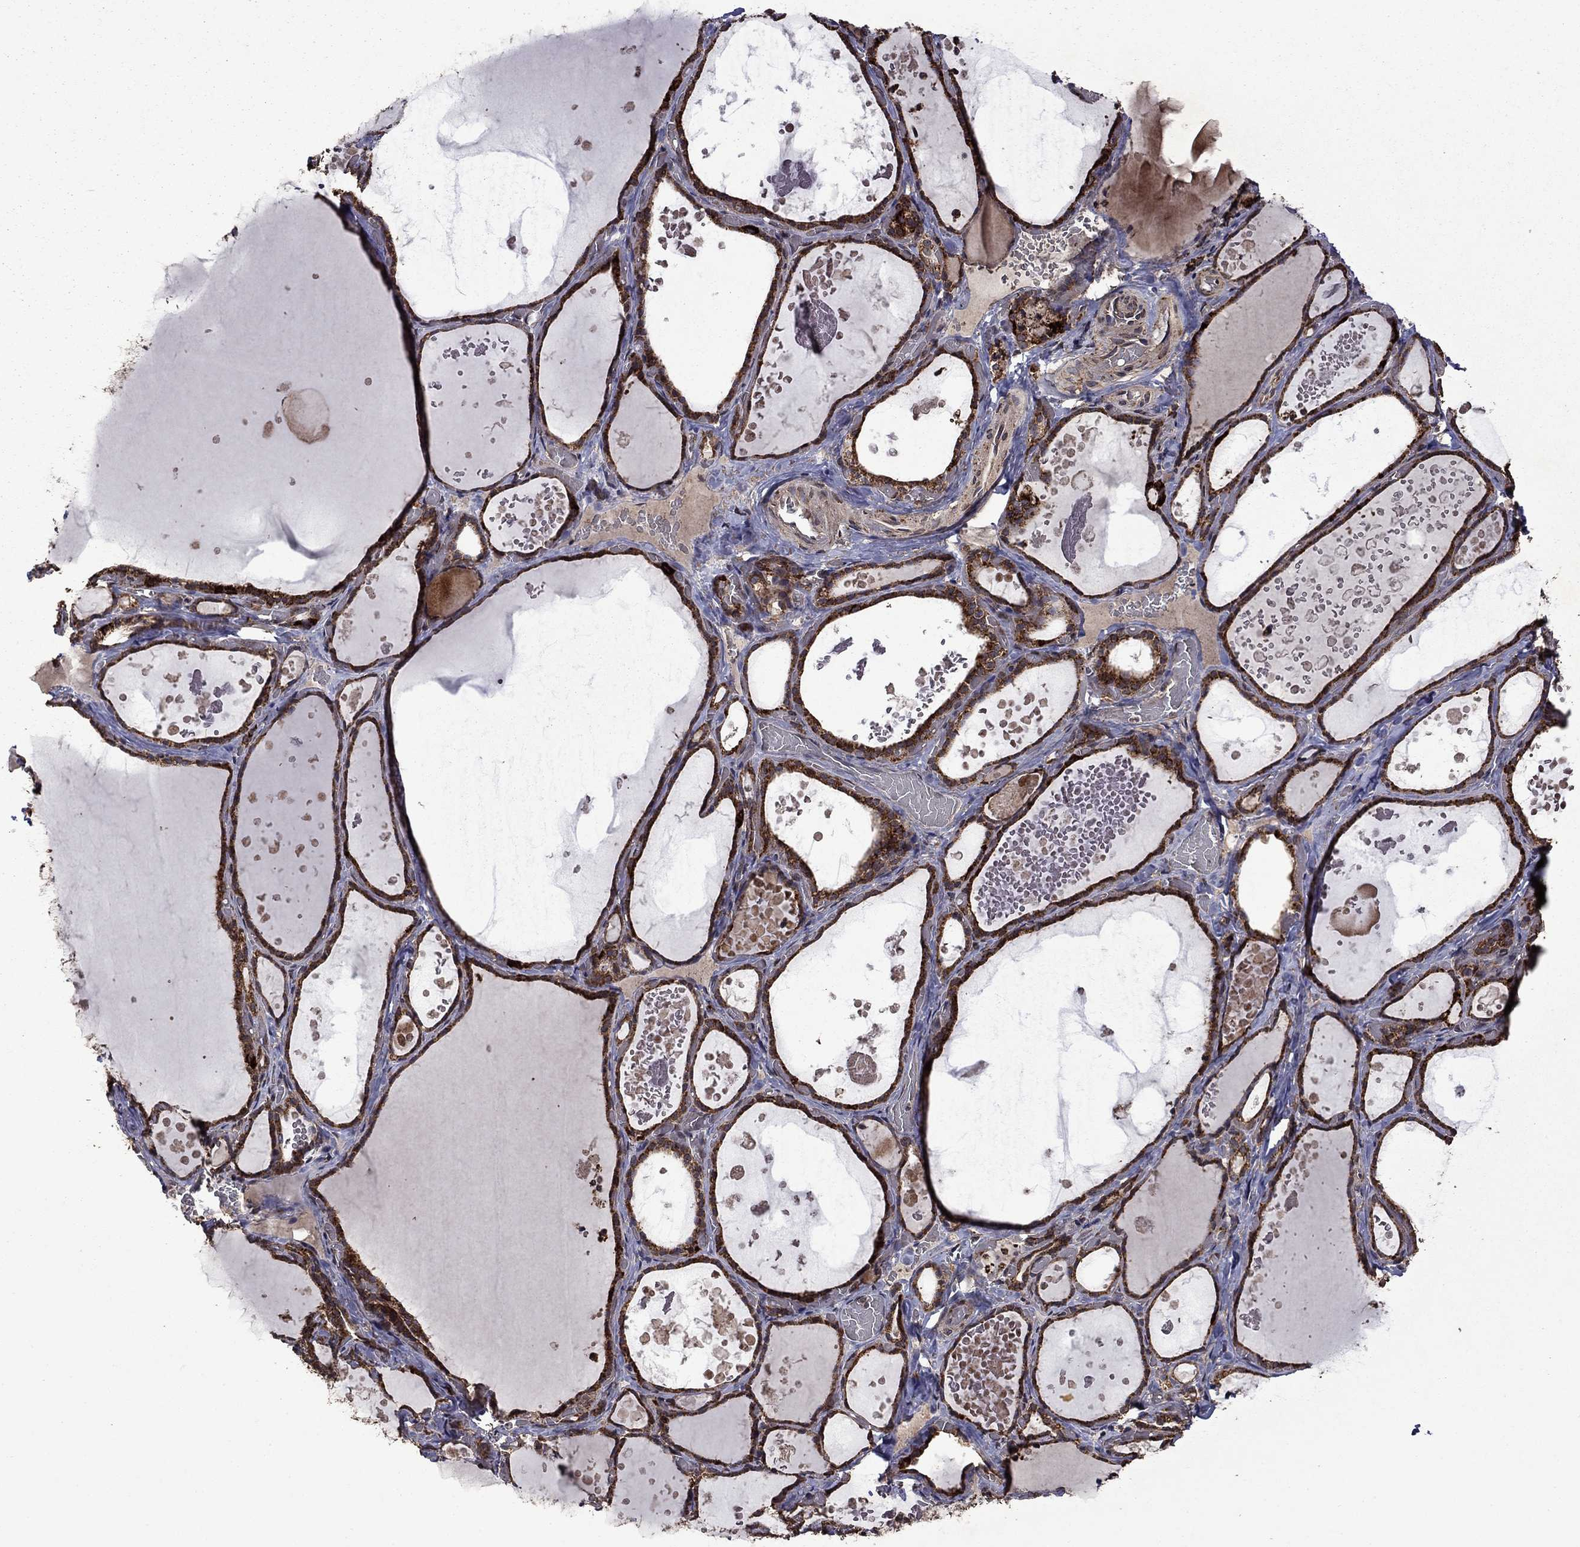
{"staining": {"intensity": "strong", "quantity": ">75%", "location": "cytoplasmic/membranous"}, "tissue": "thyroid gland", "cell_type": "Glandular cells", "image_type": "normal", "snomed": [{"axis": "morphology", "description": "Normal tissue, NOS"}, {"axis": "topography", "description": "Thyroid gland"}], "caption": "Immunohistochemical staining of normal thyroid gland exhibits strong cytoplasmic/membranous protein staining in about >75% of glandular cells.", "gene": "ITM2B", "patient": {"sex": "female", "age": 56}}